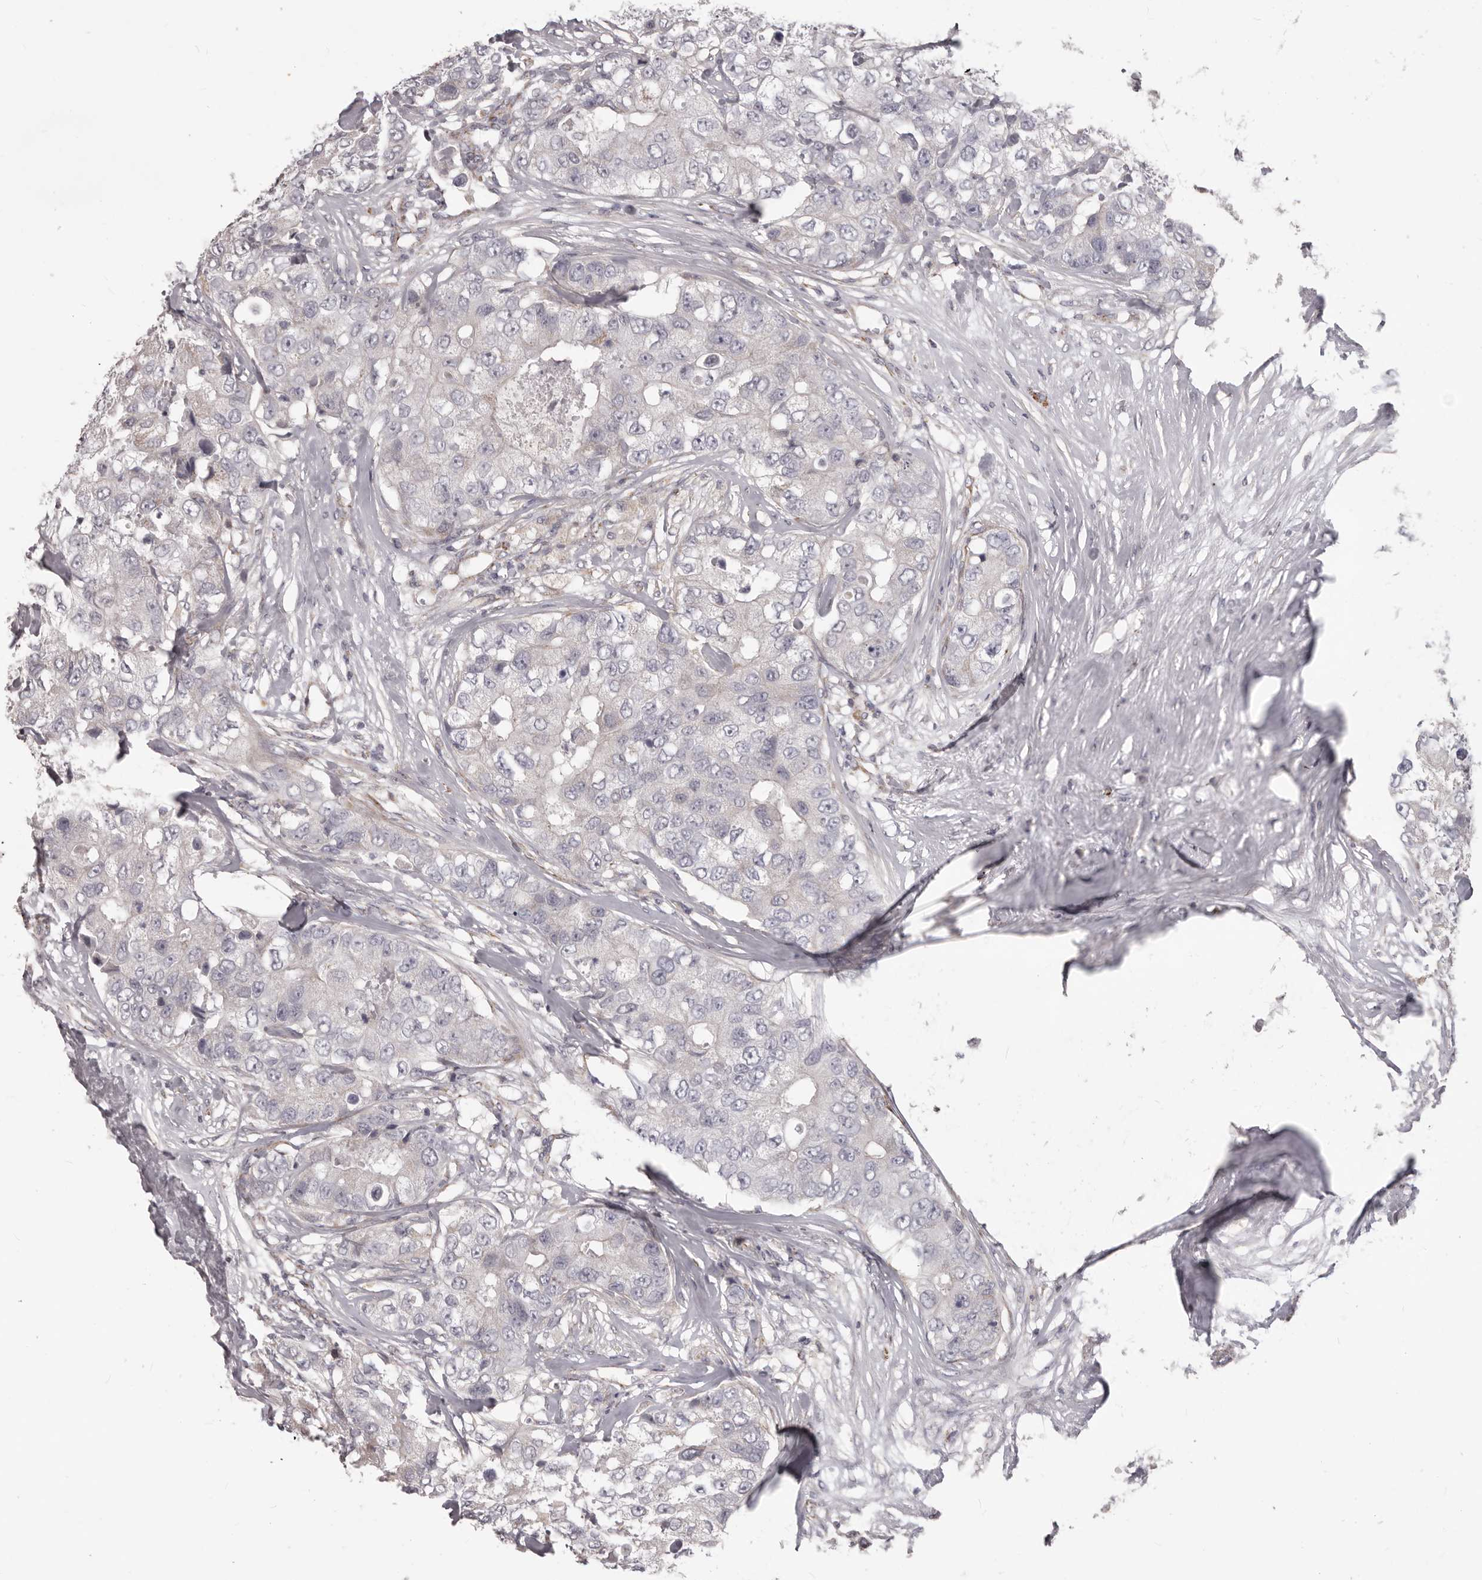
{"staining": {"intensity": "negative", "quantity": "none", "location": "none"}, "tissue": "breast cancer", "cell_type": "Tumor cells", "image_type": "cancer", "snomed": [{"axis": "morphology", "description": "Duct carcinoma"}, {"axis": "topography", "description": "Breast"}], "caption": "DAB immunohistochemical staining of breast cancer (invasive ductal carcinoma) exhibits no significant positivity in tumor cells.", "gene": "PRMT2", "patient": {"sex": "female", "age": 62}}